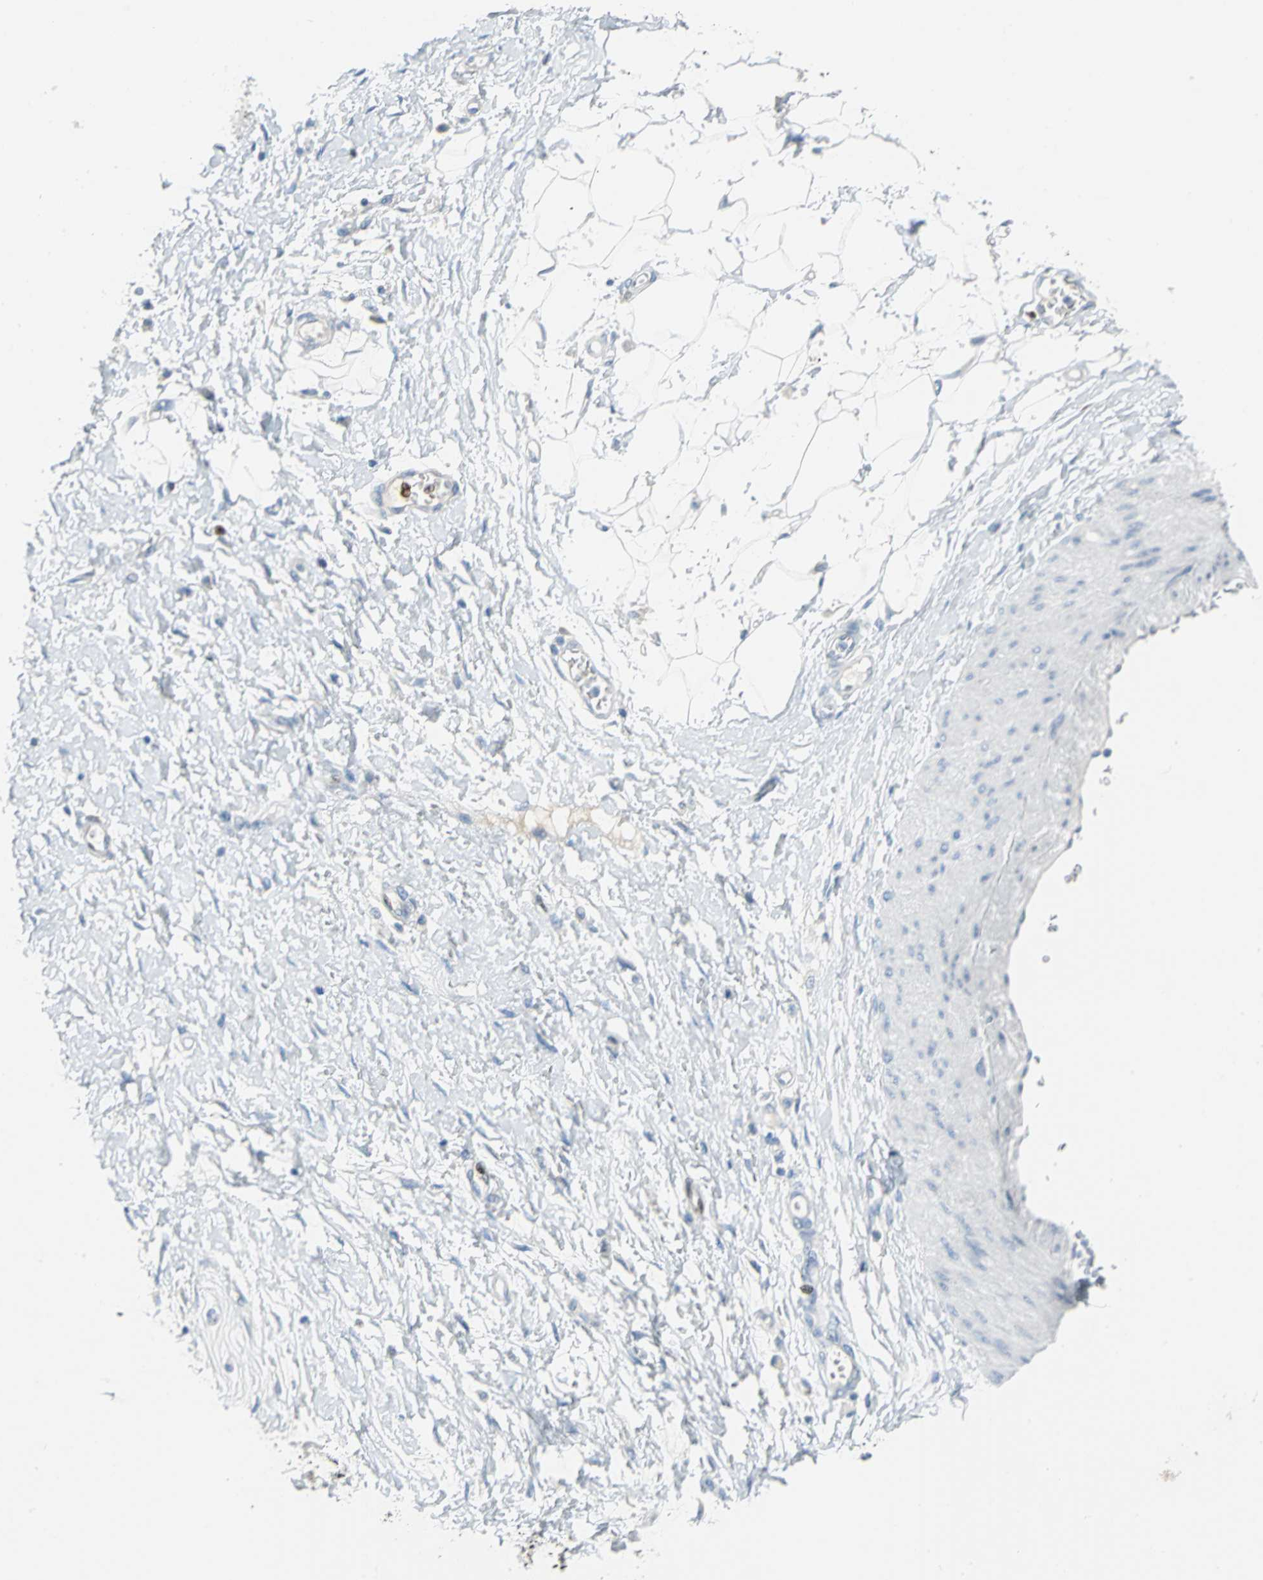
{"staining": {"intensity": "negative", "quantity": "none", "location": "none"}, "tissue": "adipose tissue", "cell_type": "Adipocytes", "image_type": "normal", "snomed": [{"axis": "morphology", "description": "Normal tissue, NOS"}, {"axis": "morphology", "description": "Urothelial carcinoma, High grade"}, {"axis": "topography", "description": "Vascular tissue"}, {"axis": "topography", "description": "Urinary bladder"}], "caption": "DAB immunohistochemical staining of unremarkable adipose tissue reveals no significant positivity in adipocytes. (DAB IHC visualized using brightfield microscopy, high magnification).", "gene": "MCM4", "patient": {"sex": "female", "age": 56}}